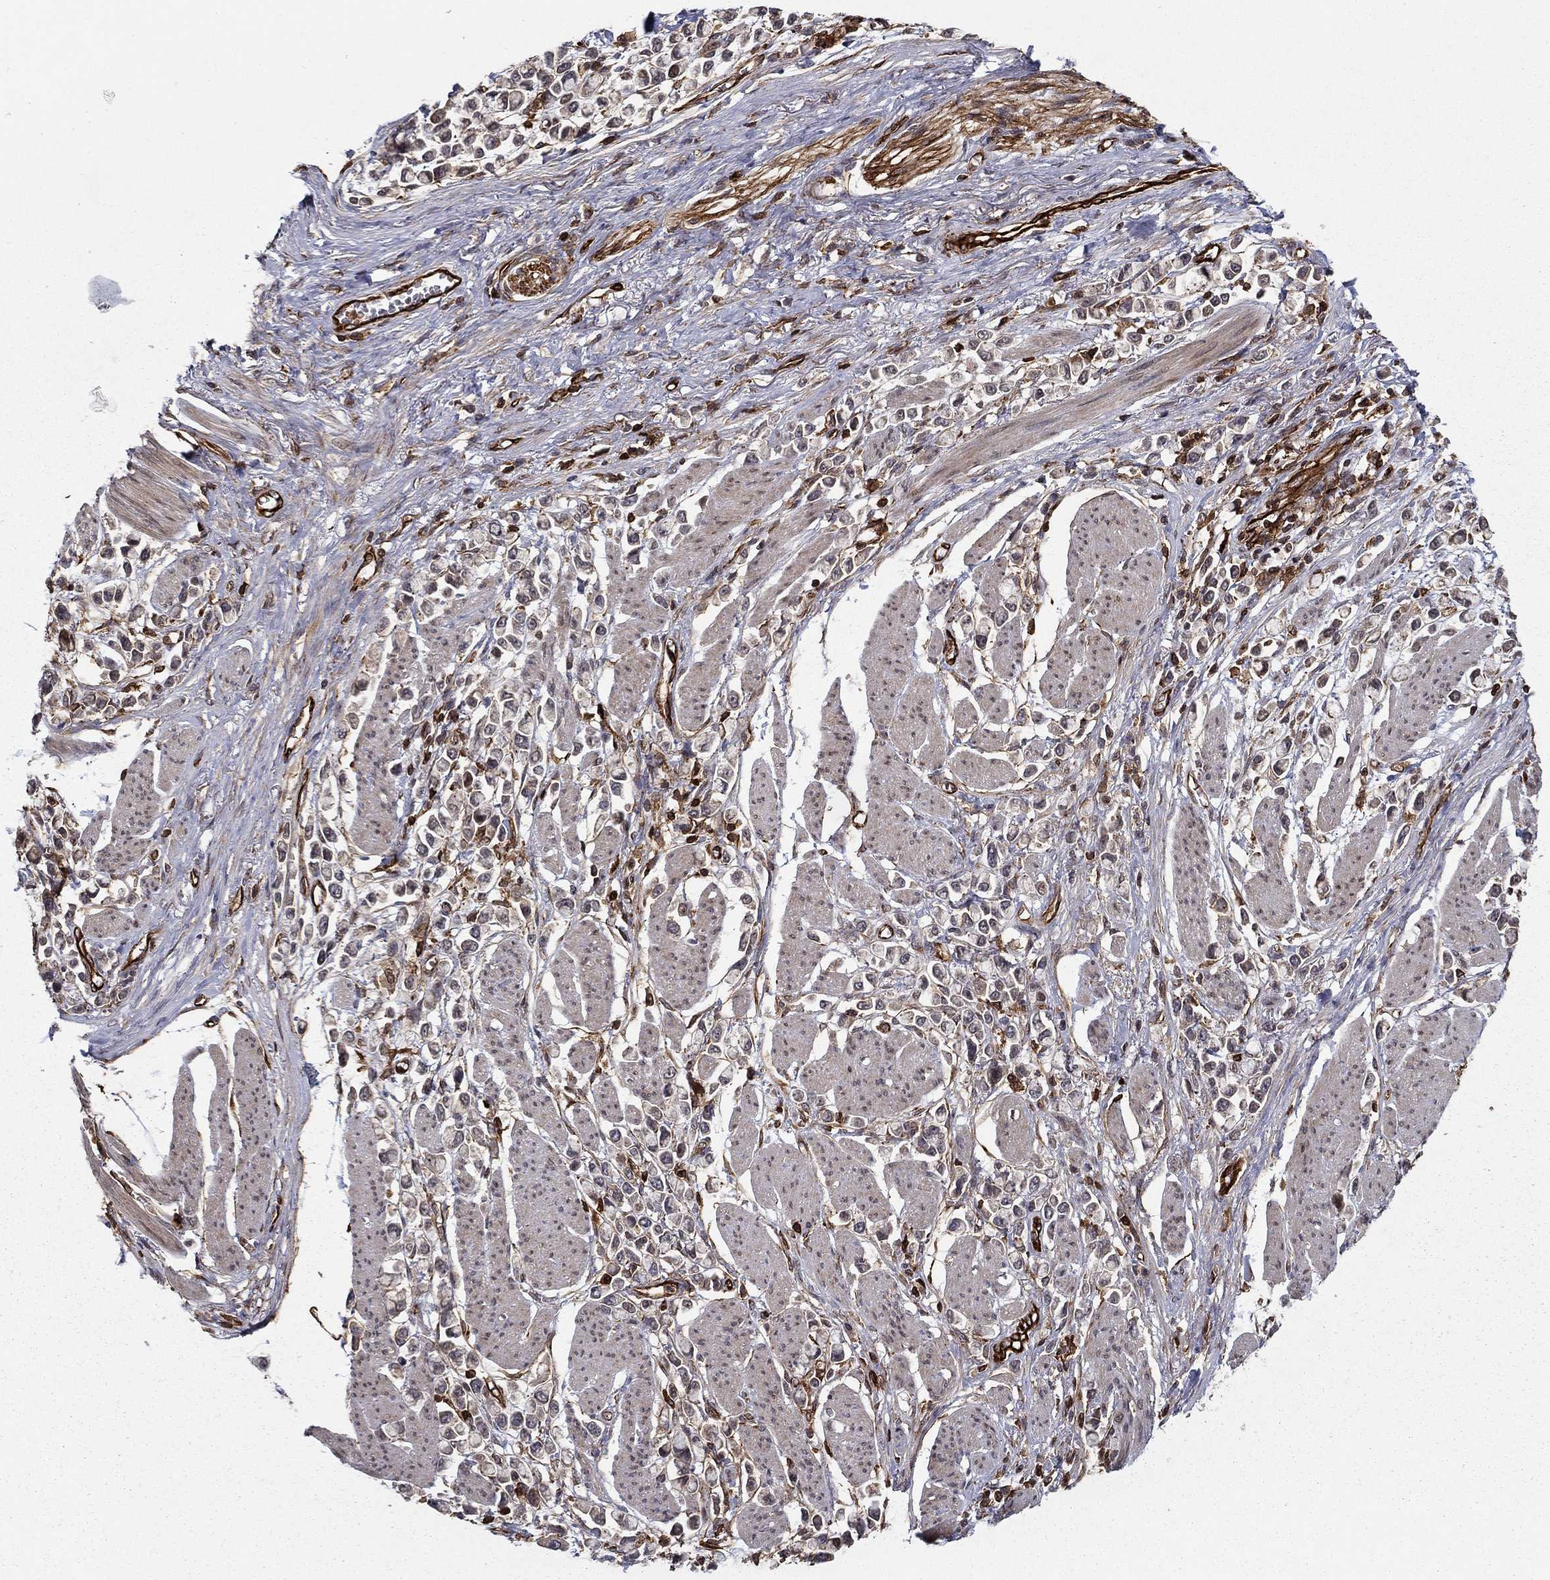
{"staining": {"intensity": "moderate", "quantity": "<25%", "location": "cytoplasmic/membranous"}, "tissue": "stomach cancer", "cell_type": "Tumor cells", "image_type": "cancer", "snomed": [{"axis": "morphology", "description": "Adenocarcinoma, NOS"}, {"axis": "topography", "description": "Stomach"}], "caption": "Immunohistochemical staining of human stomach cancer demonstrates low levels of moderate cytoplasmic/membranous expression in approximately <25% of tumor cells.", "gene": "ADM", "patient": {"sex": "female", "age": 81}}